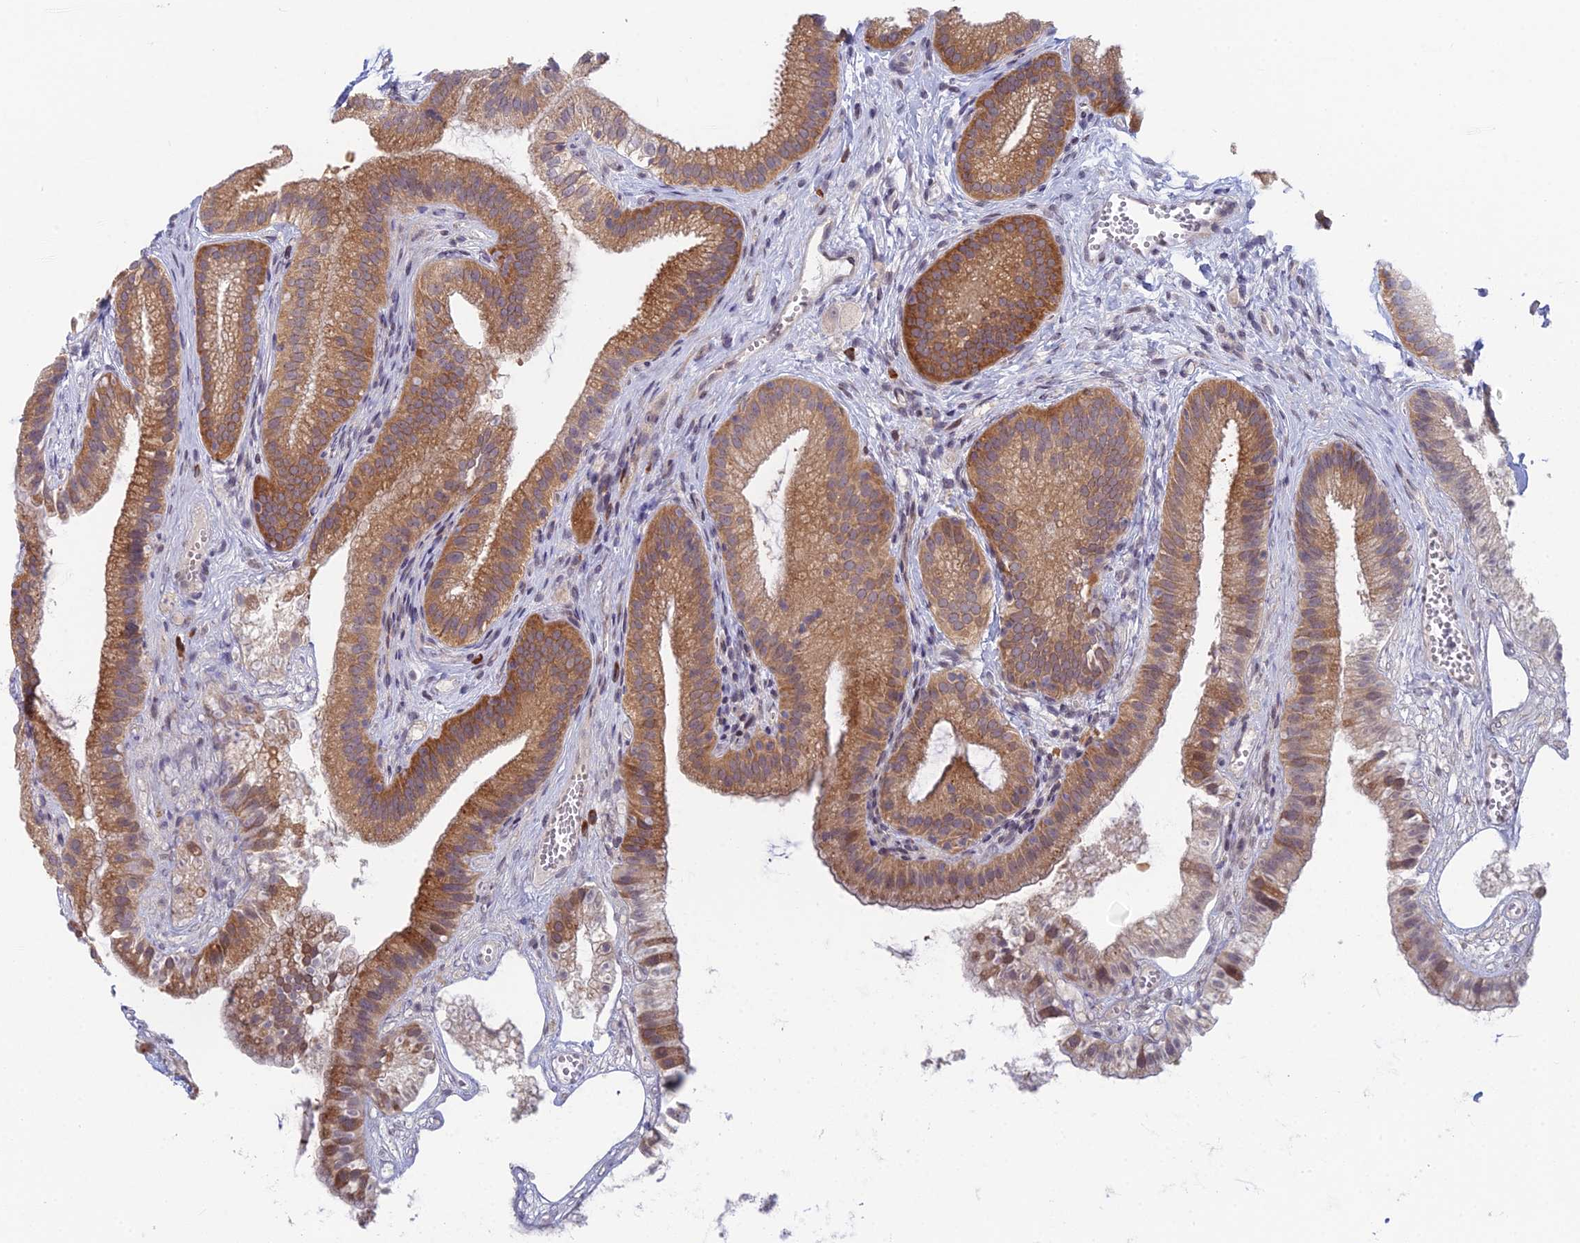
{"staining": {"intensity": "moderate", "quantity": "25%-75%", "location": "cytoplasmic/membranous"}, "tissue": "gallbladder", "cell_type": "Glandular cells", "image_type": "normal", "snomed": [{"axis": "morphology", "description": "Normal tissue, NOS"}, {"axis": "topography", "description": "Gallbladder"}], "caption": "Brown immunohistochemical staining in normal gallbladder shows moderate cytoplasmic/membranous expression in approximately 25%-75% of glandular cells.", "gene": "PPP1R26", "patient": {"sex": "female", "age": 54}}